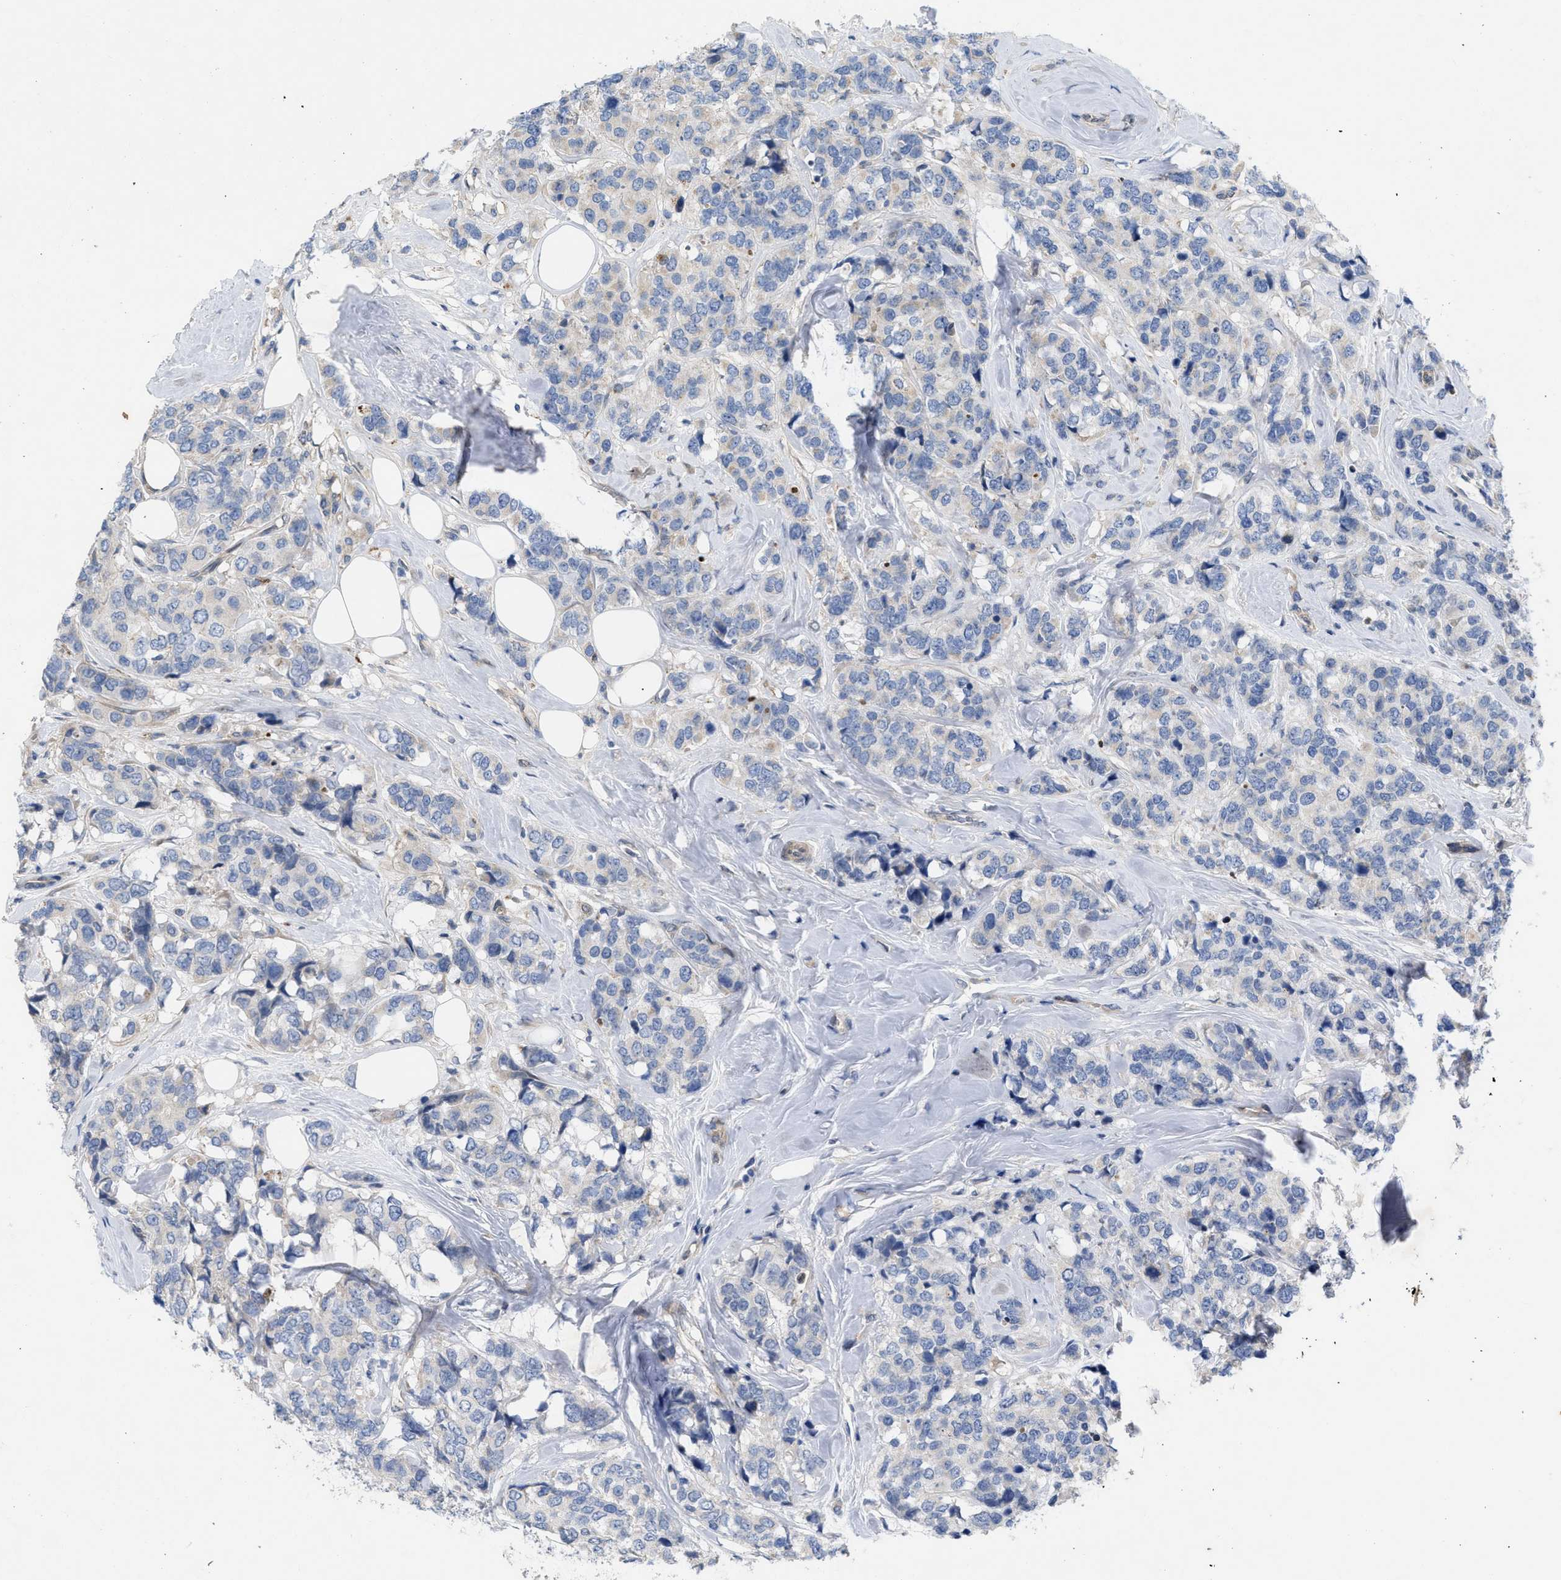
{"staining": {"intensity": "negative", "quantity": "none", "location": "none"}, "tissue": "breast cancer", "cell_type": "Tumor cells", "image_type": "cancer", "snomed": [{"axis": "morphology", "description": "Lobular carcinoma"}, {"axis": "topography", "description": "Breast"}], "caption": "Immunohistochemistry of human breast cancer (lobular carcinoma) shows no staining in tumor cells.", "gene": "NDEL1", "patient": {"sex": "female", "age": 59}}